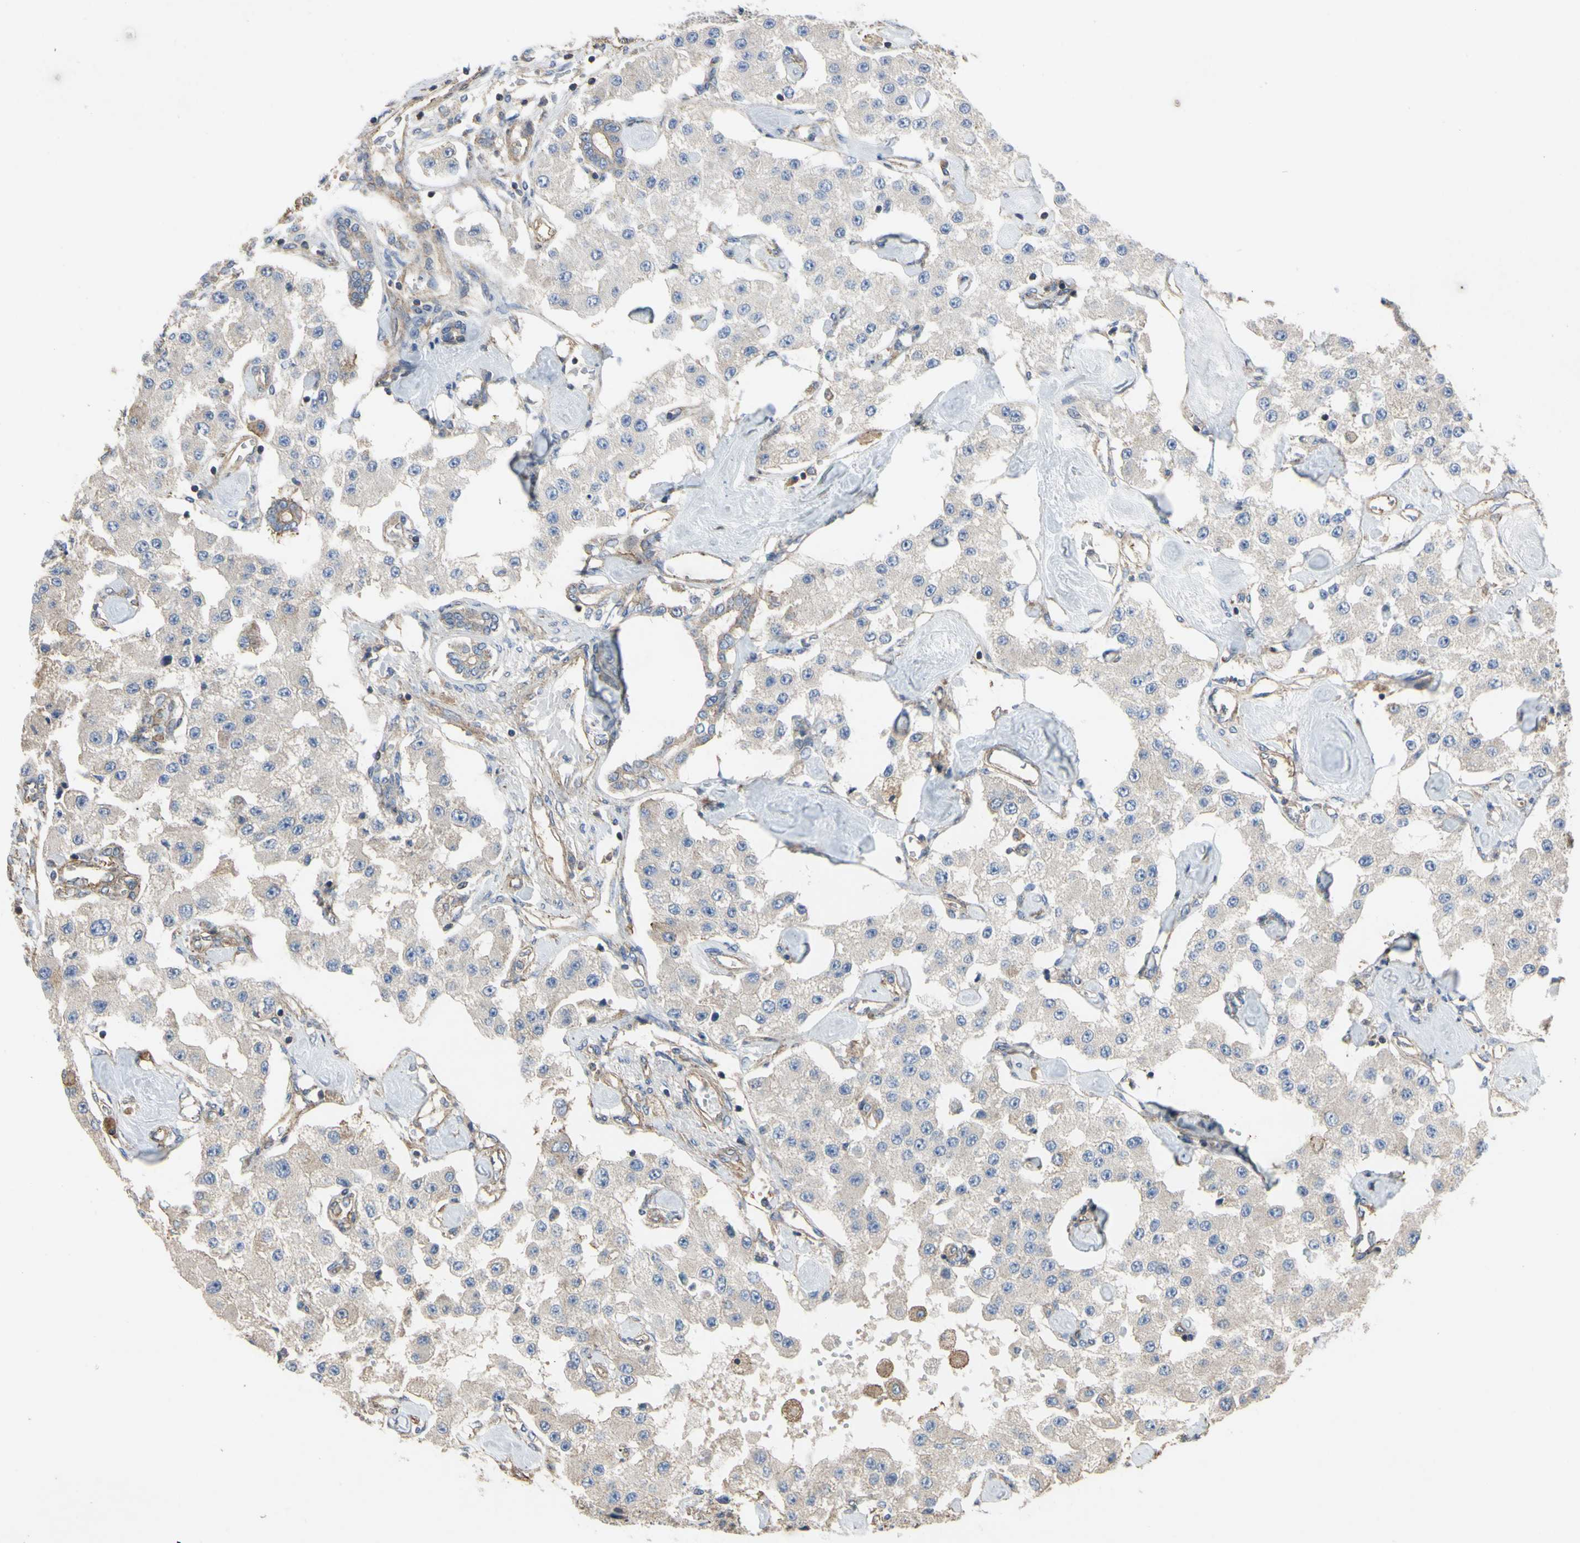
{"staining": {"intensity": "negative", "quantity": "none", "location": "none"}, "tissue": "carcinoid", "cell_type": "Tumor cells", "image_type": "cancer", "snomed": [{"axis": "morphology", "description": "Carcinoid, malignant, NOS"}, {"axis": "topography", "description": "Pancreas"}], "caption": "This is a histopathology image of immunohistochemistry staining of carcinoid, which shows no staining in tumor cells. (DAB IHC, high magnification).", "gene": "BECN1", "patient": {"sex": "male", "age": 41}}